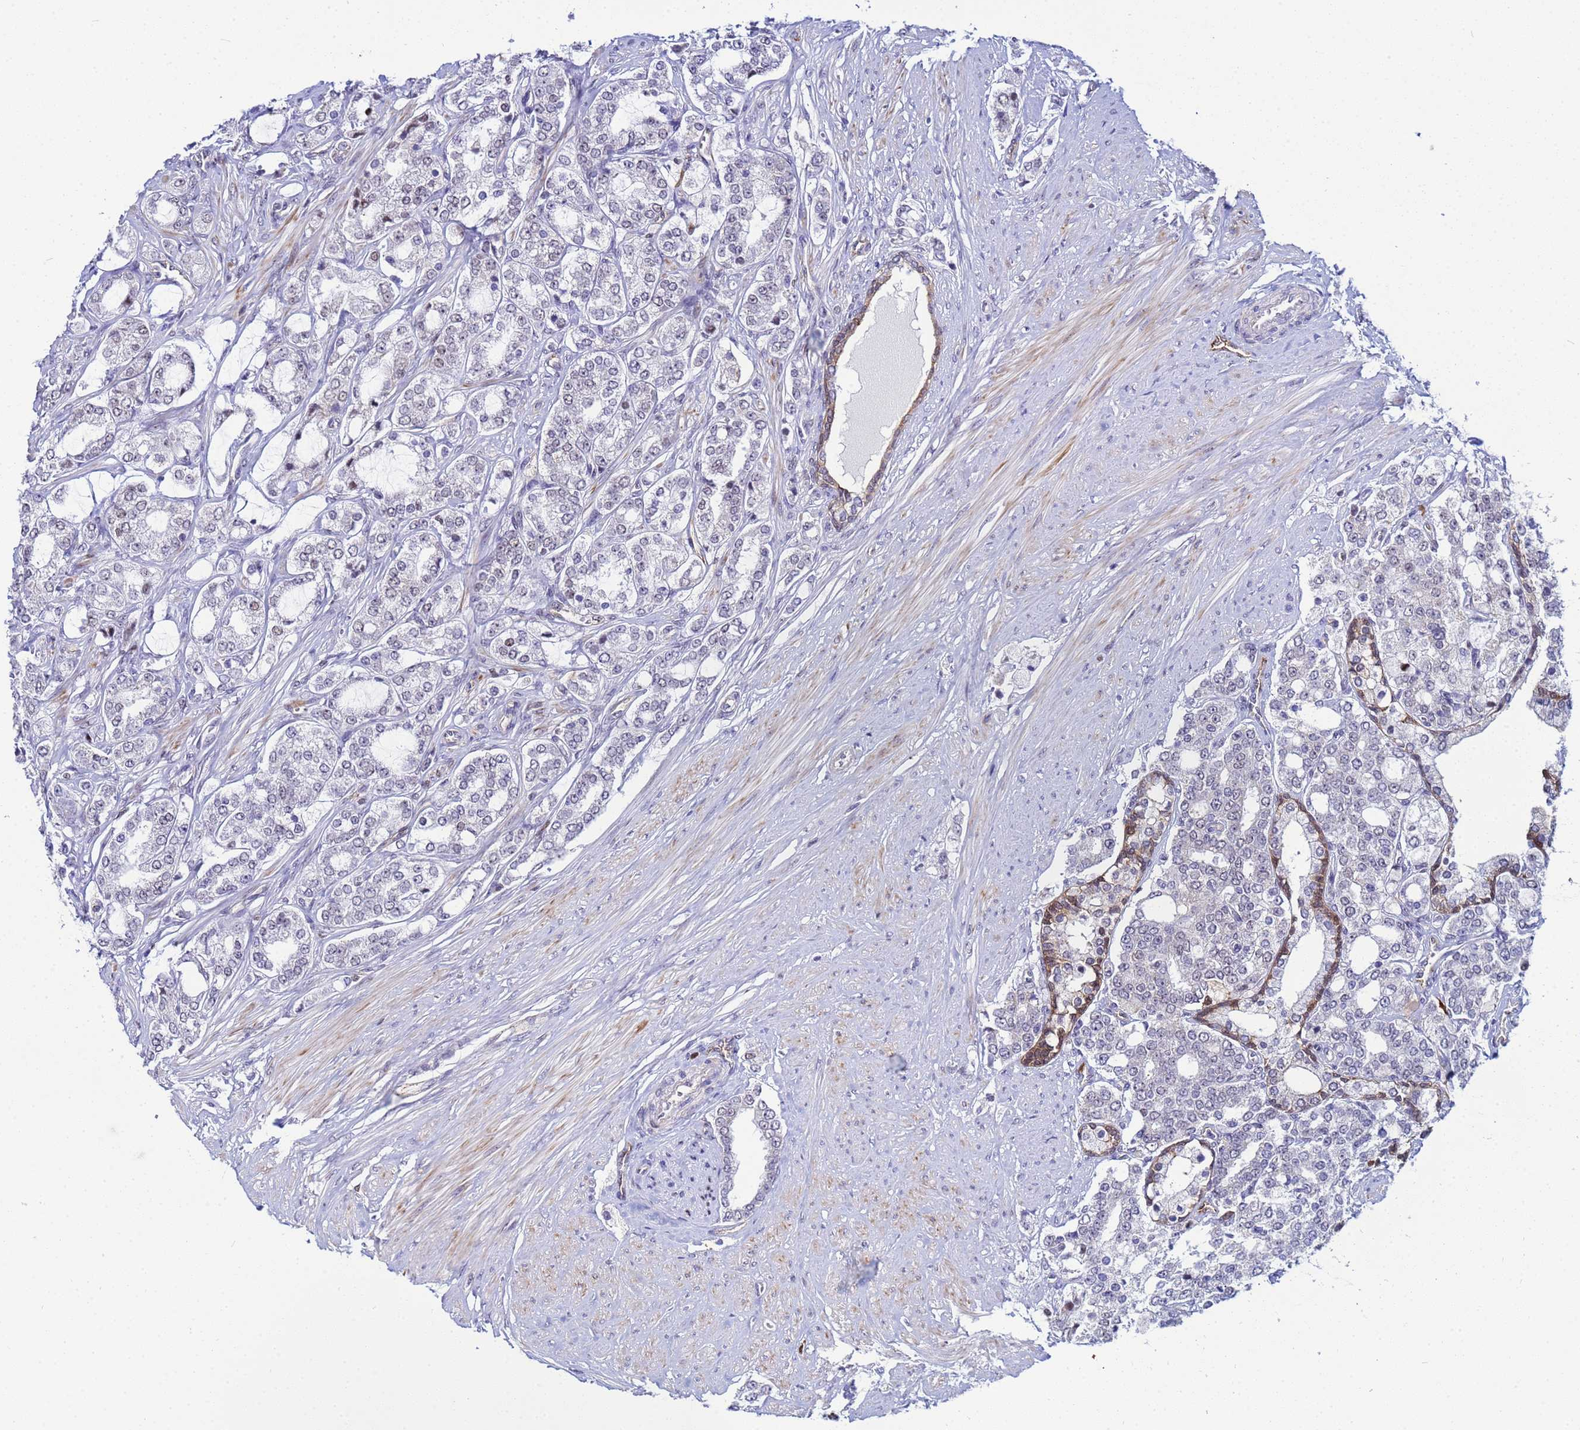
{"staining": {"intensity": "negative", "quantity": "none", "location": "none"}, "tissue": "prostate cancer", "cell_type": "Tumor cells", "image_type": "cancer", "snomed": [{"axis": "morphology", "description": "Adenocarcinoma, High grade"}, {"axis": "topography", "description": "Prostate"}], "caption": "High power microscopy micrograph of an immunohistochemistry photomicrograph of prostate cancer (adenocarcinoma (high-grade)), revealing no significant expression in tumor cells.", "gene": "SLC25A37", "patient": {"sex": "male", "age": 64}}